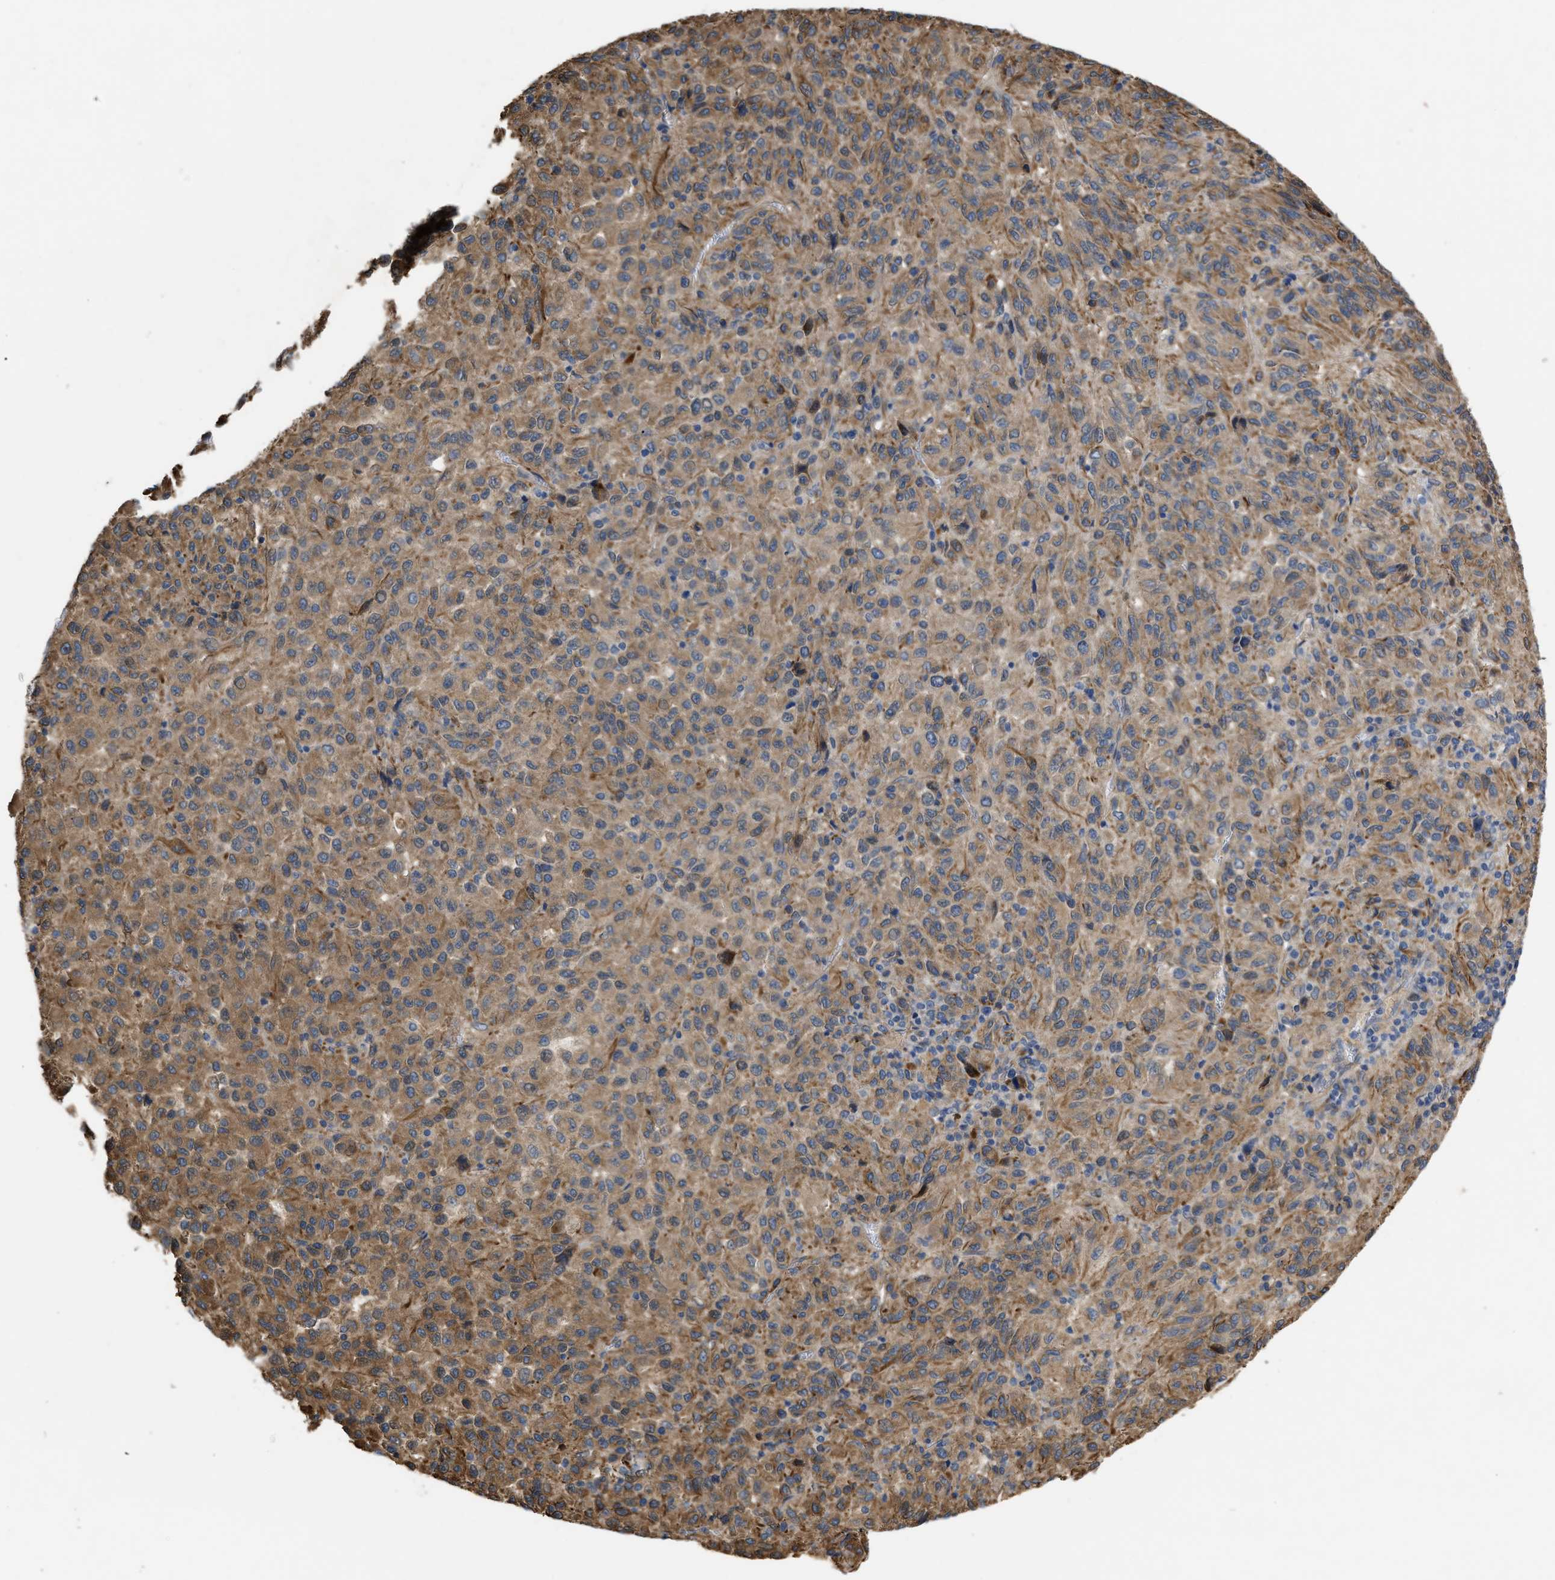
{"staining": {"intensity": "moderate", "quantity": ">75%", "location": "cytoplasmic/membranous"}, "tissue": "melanoma", "cell_type": "Tumor cells", "image_type": "cancer", "snomed": [{"axis": "morphology", "description": "Malignant melanoma, Metastatic site"}, {"axis": "topography", "description": "Lung"}], "caption": "This is an image of immunohistochemistry staining of melanoma, which shows moderate staining in the cytoplasmic/membranous of tumor cells.", "gene": "SLC4A11", "patient": {"sex": "male", "age": 64}}